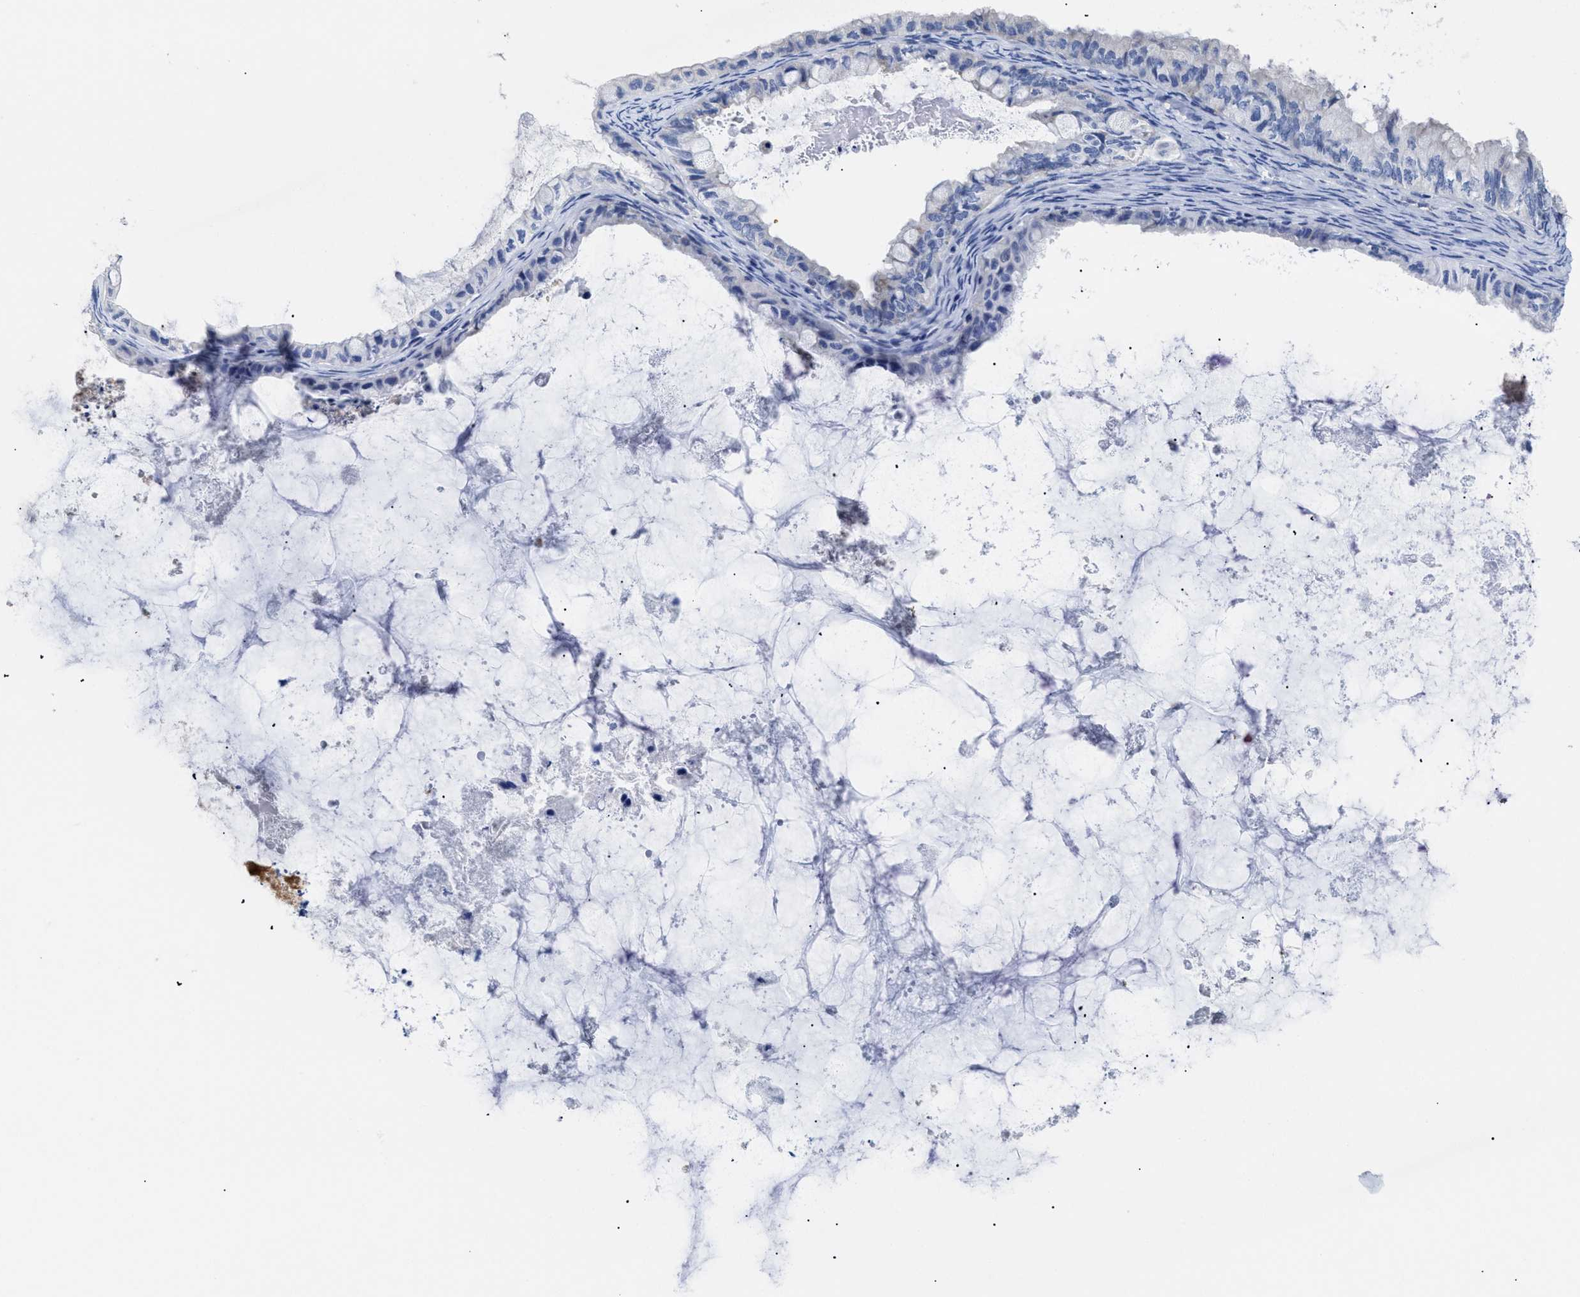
{"staining": {"intensity": "negative", "quantity": "none", "location": "none"}, "tissue": "ovarian cancer", "cell_type": "Tumor cells", "image_type": "cancer", "snomed": [{"axis": "morphology", "description": "Cystadenocarcinoma, mucinous, NOS"}, {"axis": "topography", "description": "Ovary"}], "caption": "IHC photomicrograph of neoplastic tissue: human ovarian cancer stained with DAB demonstrates no significant protein expression in tumor cells.", "gene": "APOBEC2", "patient": {"sex": "female", "age": 80}}